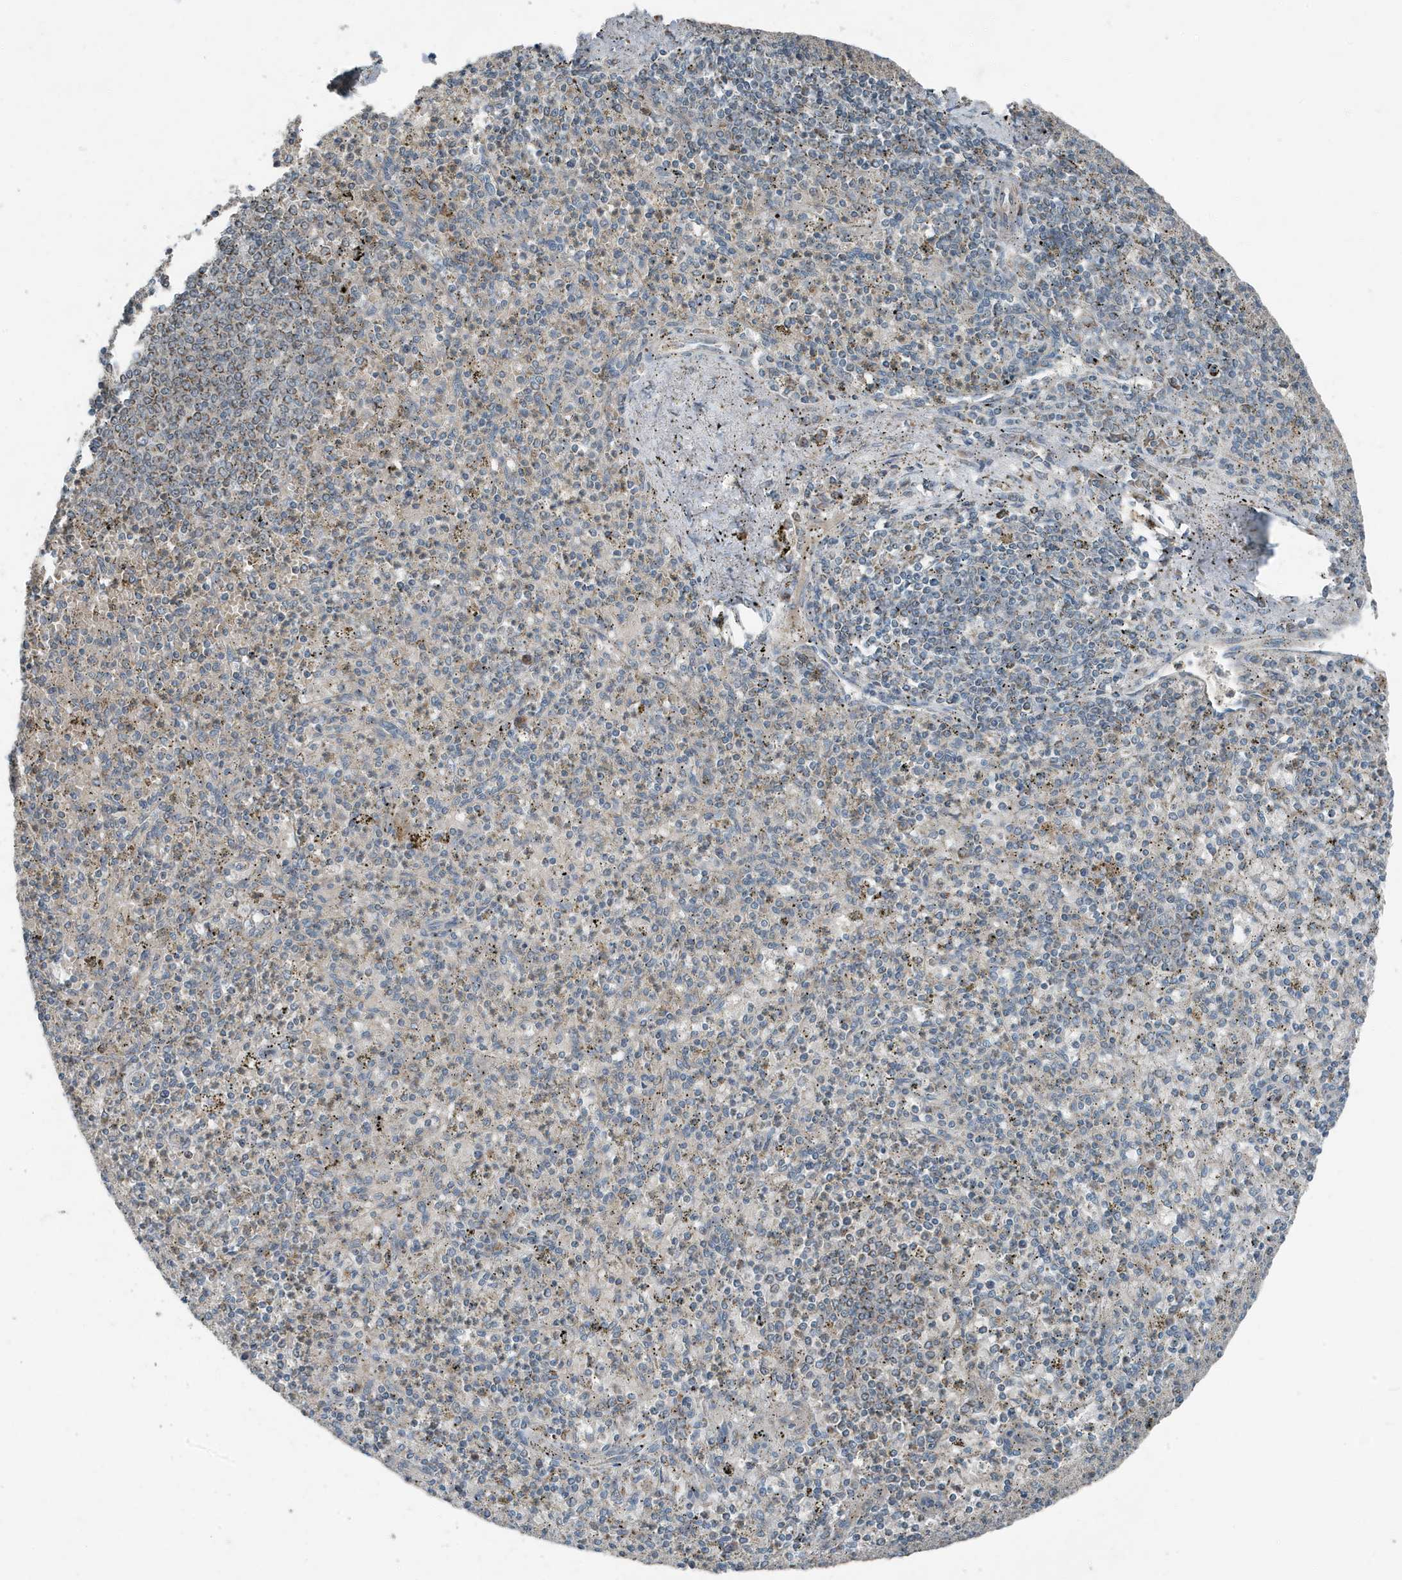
{"staining": {"intensity": "moderate", "quantity": "25%-75%", "location": "cytoplasmic/membranous"}, "tissue": "spleen", "cell_type": "Cells in red pulp", "image_type": "normal", "snomed": [{"axis": "morphology", "description": "Normal tissue, NOS"}, {"axis": "topography", "description": "Spleen"}], "caption": "Protein staining demonstrates moderate cytoplasmic/membranous positivity in approximately 25%-75% of cells in red pulp in normal spleen. The protein of interest is shown in brown color, while the nuclei are stained blue.", "gene": "MT", "patient": {"sex": "male", "age": 72}}